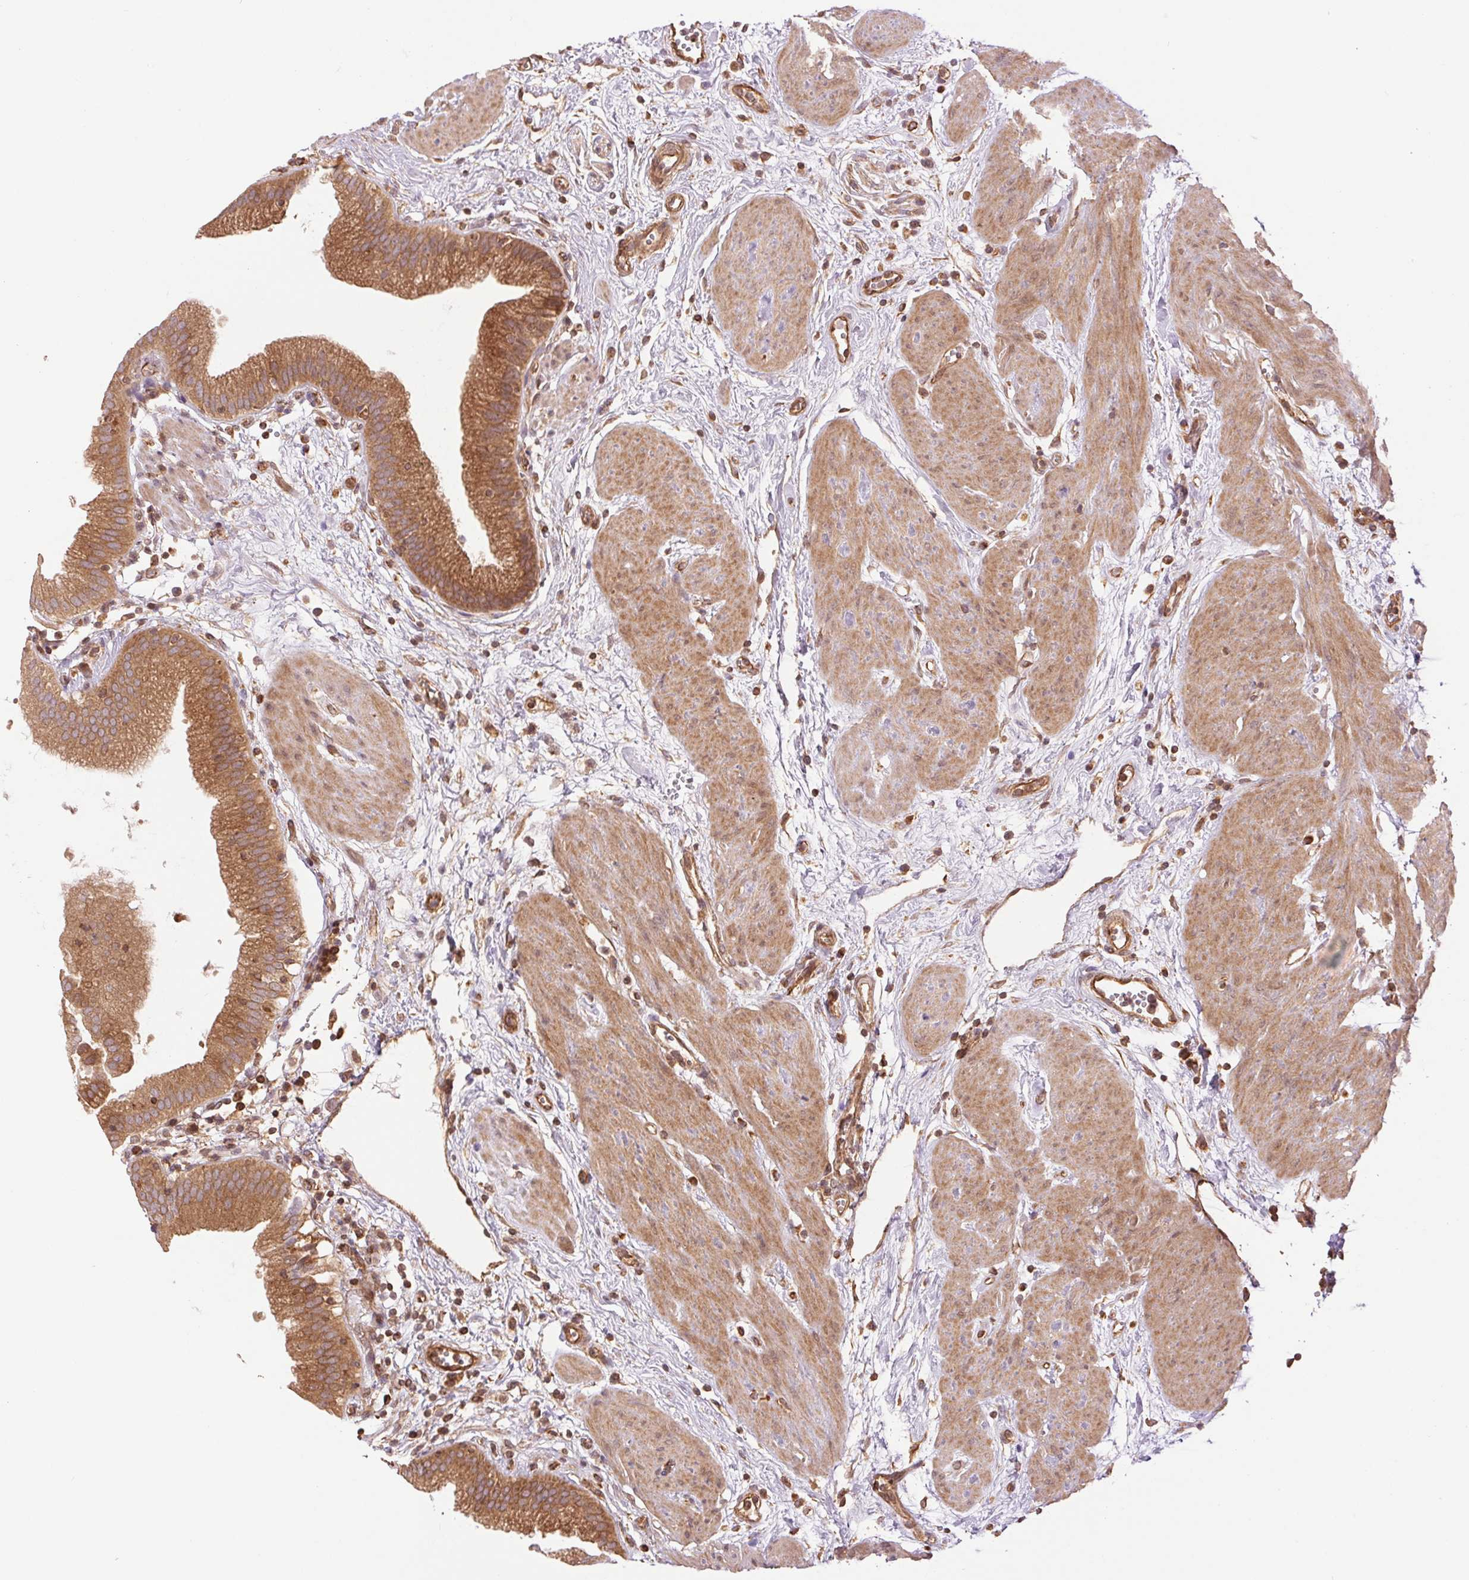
{"staining": {"intensity": "moderate", "quantity": ">75%", "location": "cytoplasmic/membranous"}, "tissue": "gallbladder", "cell_type": "Glandular cells", "image_type": "normal", "snomed": [{"axis": "morphology", "description": "Normal tissue, NOS"}, {"axis": "topography", "description": "Gallbladder"}], "caption": "A photomicrograph of human gallbladder stained for a protein displays moderate cytoplasmic/membranous brown staining in glandular cells. (IHC, brightfield microscopy, high magnification).", "gene": "STARD7", "patient": {"sex": "female", "age": 65}}